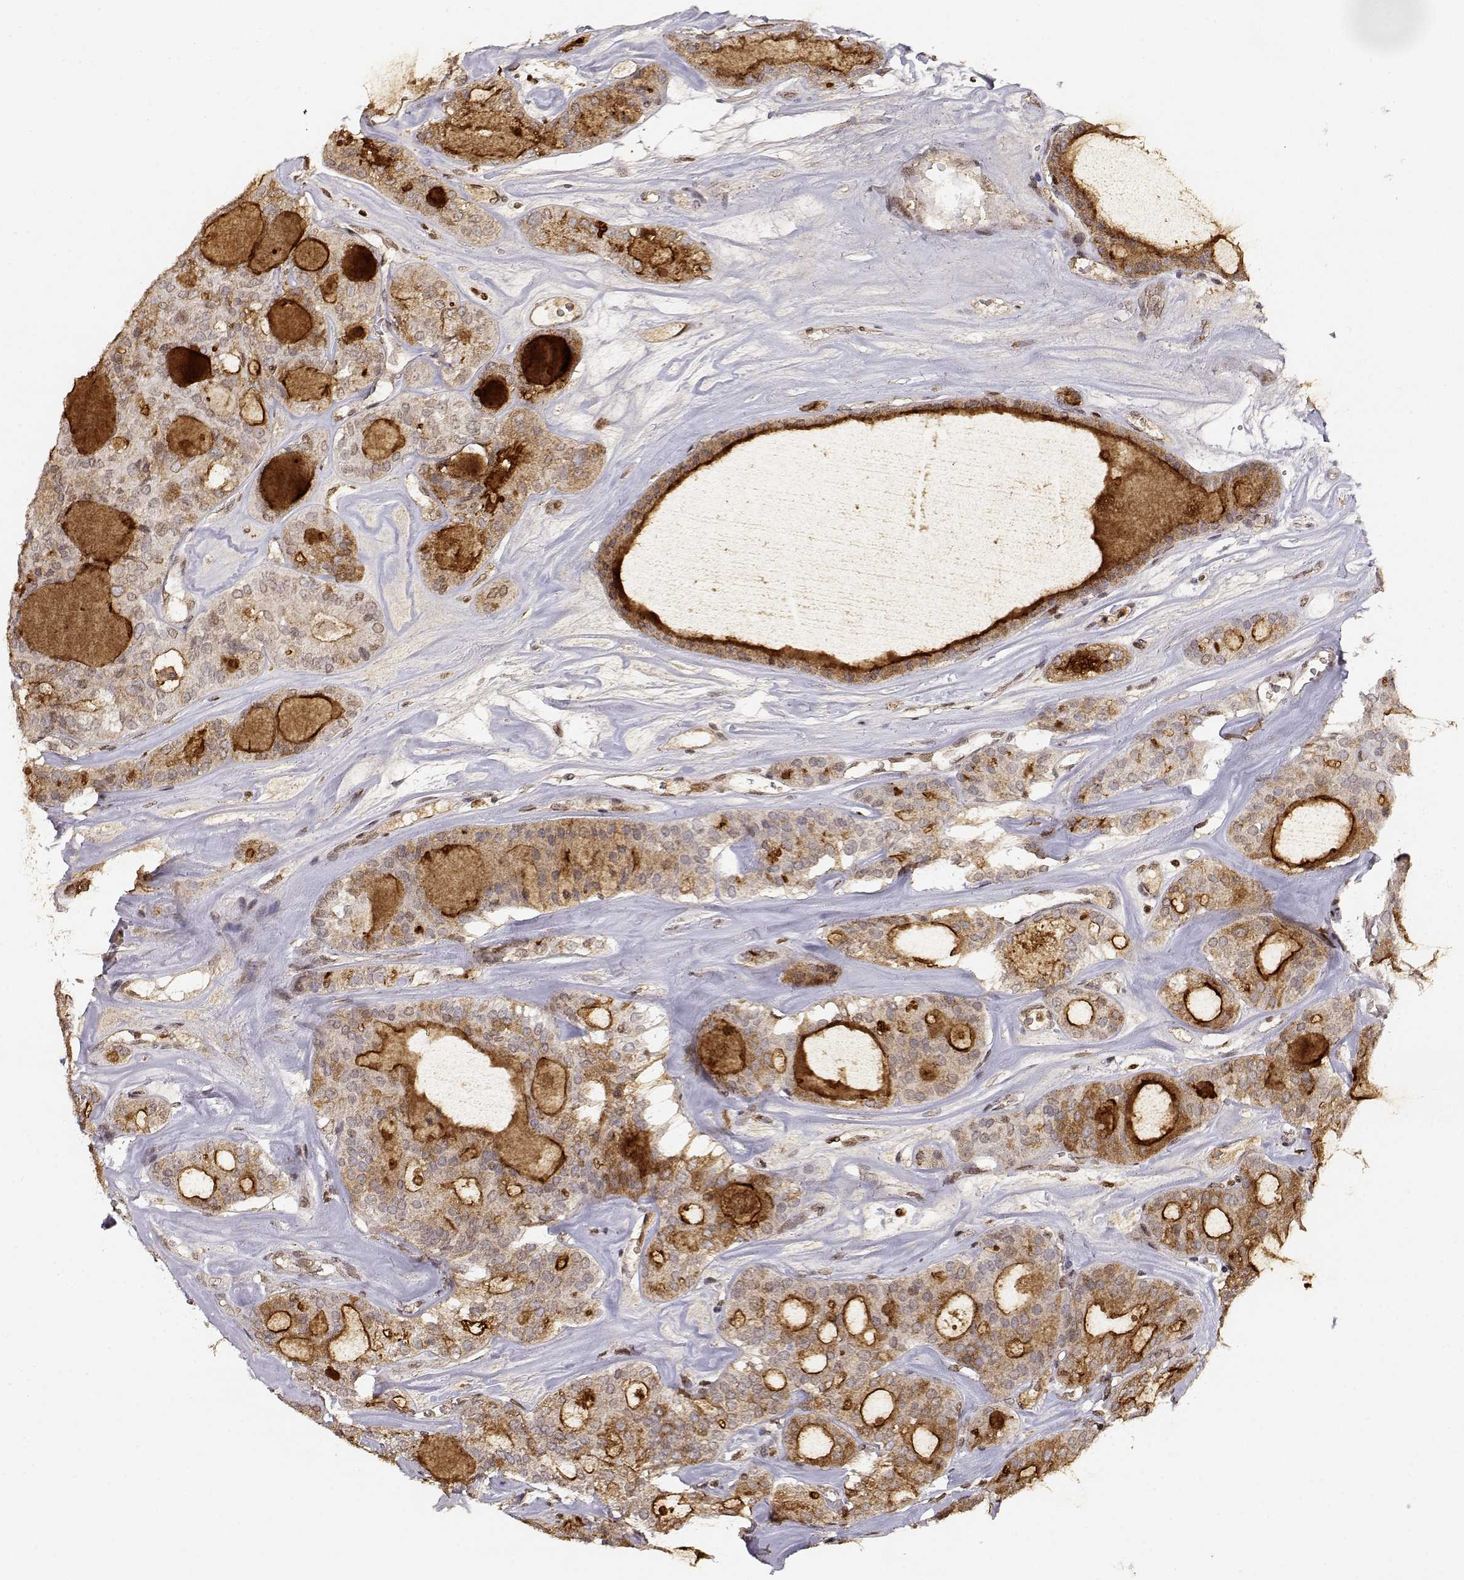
{"staining": {"intensity": "moderate", "quantity": "25%-75%", "location": "cytoplasmic/membranous"}, "tissue": "thyroid cancer", "cell_type": "Tumor cells", "image_type": "cancer", "snomed": [{"axis": "morphology", "description": "Follicular adenoma carcinoma, NOS"}, {"axis": "topography", "description": "Thyroid gland"}], "caption": "Tumor cells show moderate cytoplasmic/membranous expression in about 25%-75% of cells in thyroid cancer (follicular adenoma carcinoma).", "gene": "TNFRSF10C", "patient": {"sex": "male", "age": 75}}